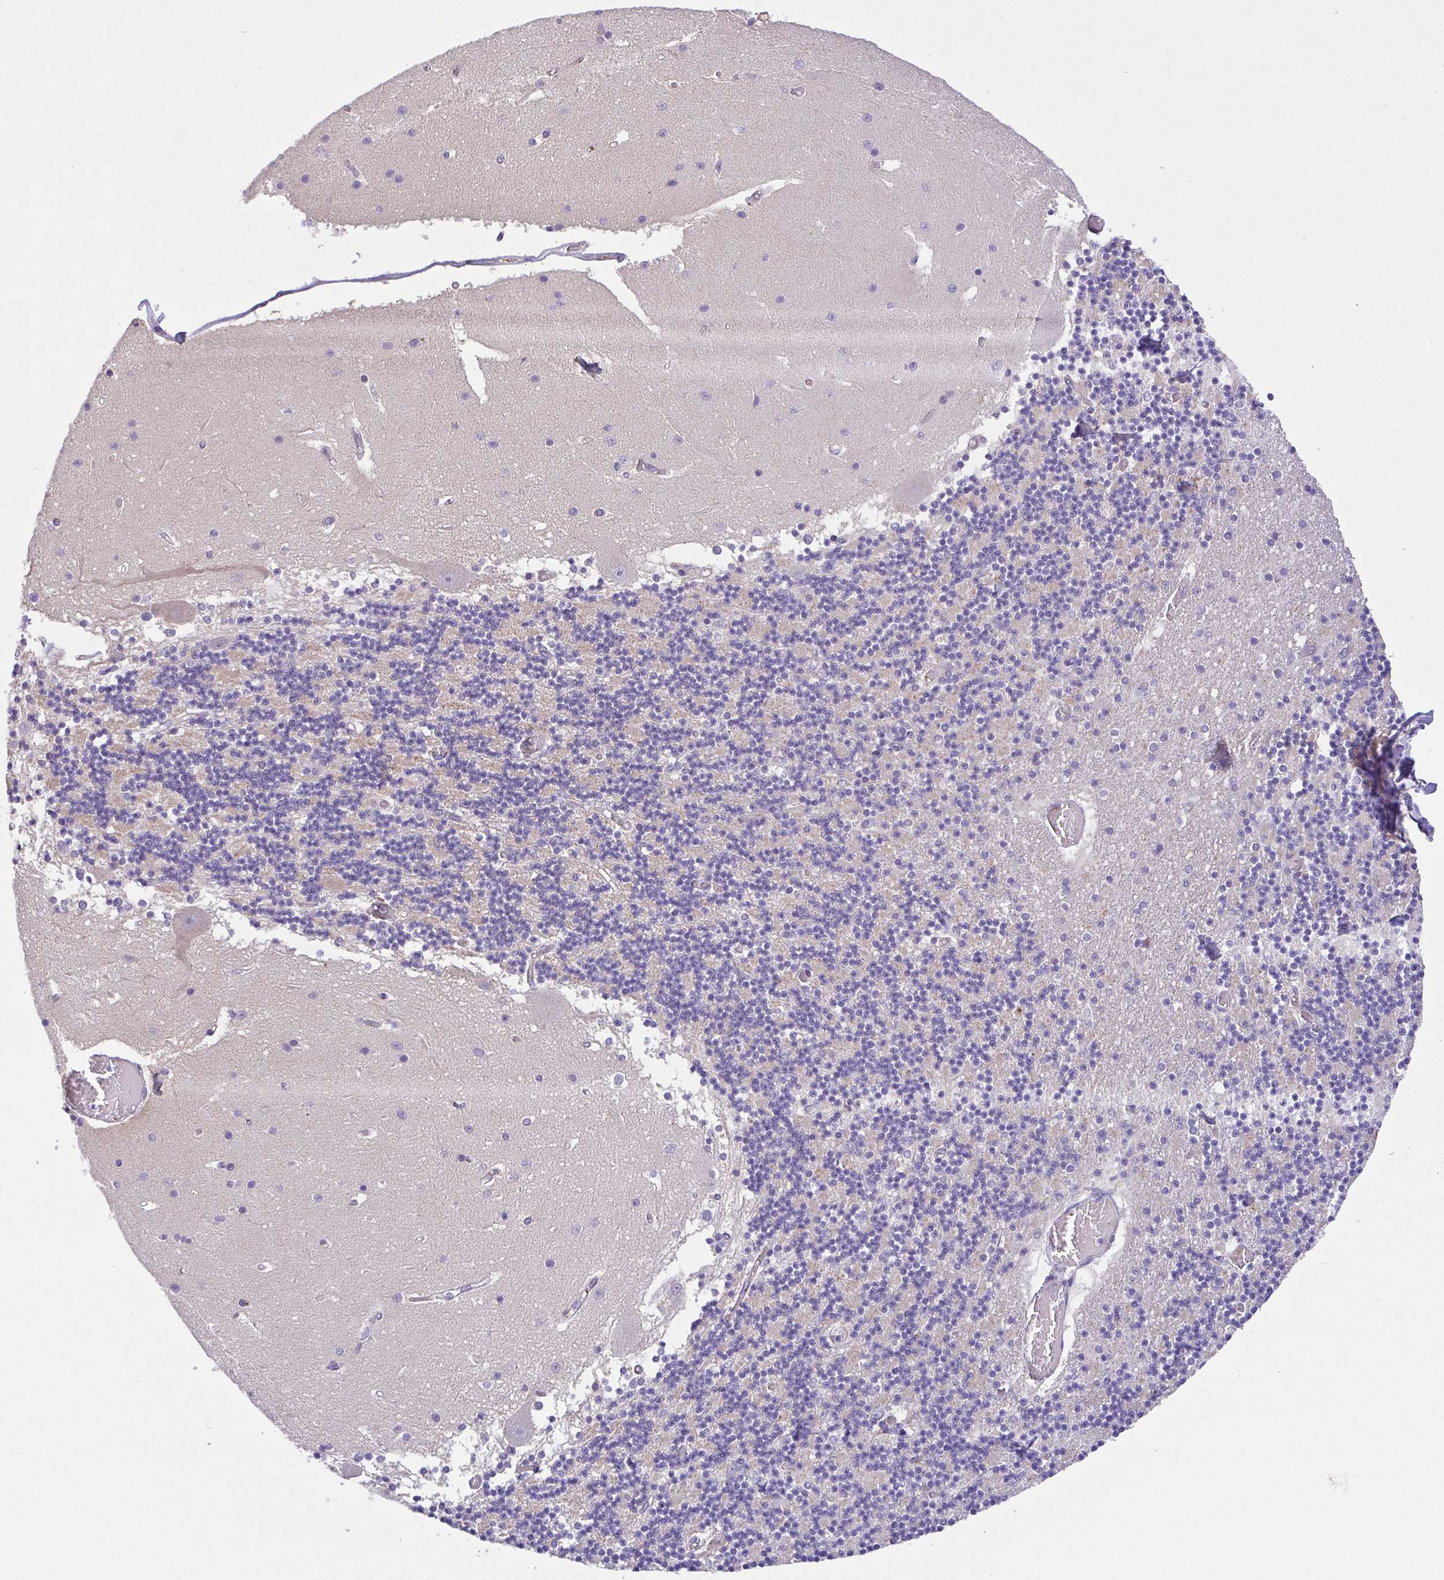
{"staining": {"intensity": "negative", "quantity": "none", "location": "none"}, "tissue": "cerebellum", "cell_type": "Cells in granular layer", "image_type": "normal", "snomed": [{"axis": "morphology", "description": "Normal tissue, NOS"}, {"axis": "topography", "description": "Cerebellum"}], "caption": "Protein analysis of unremarkable cerebellum exhibits no significant positivity in cells in granular layer.", "gene": "SLC13A1", "patient": {"sex": "female", "age": 28}}